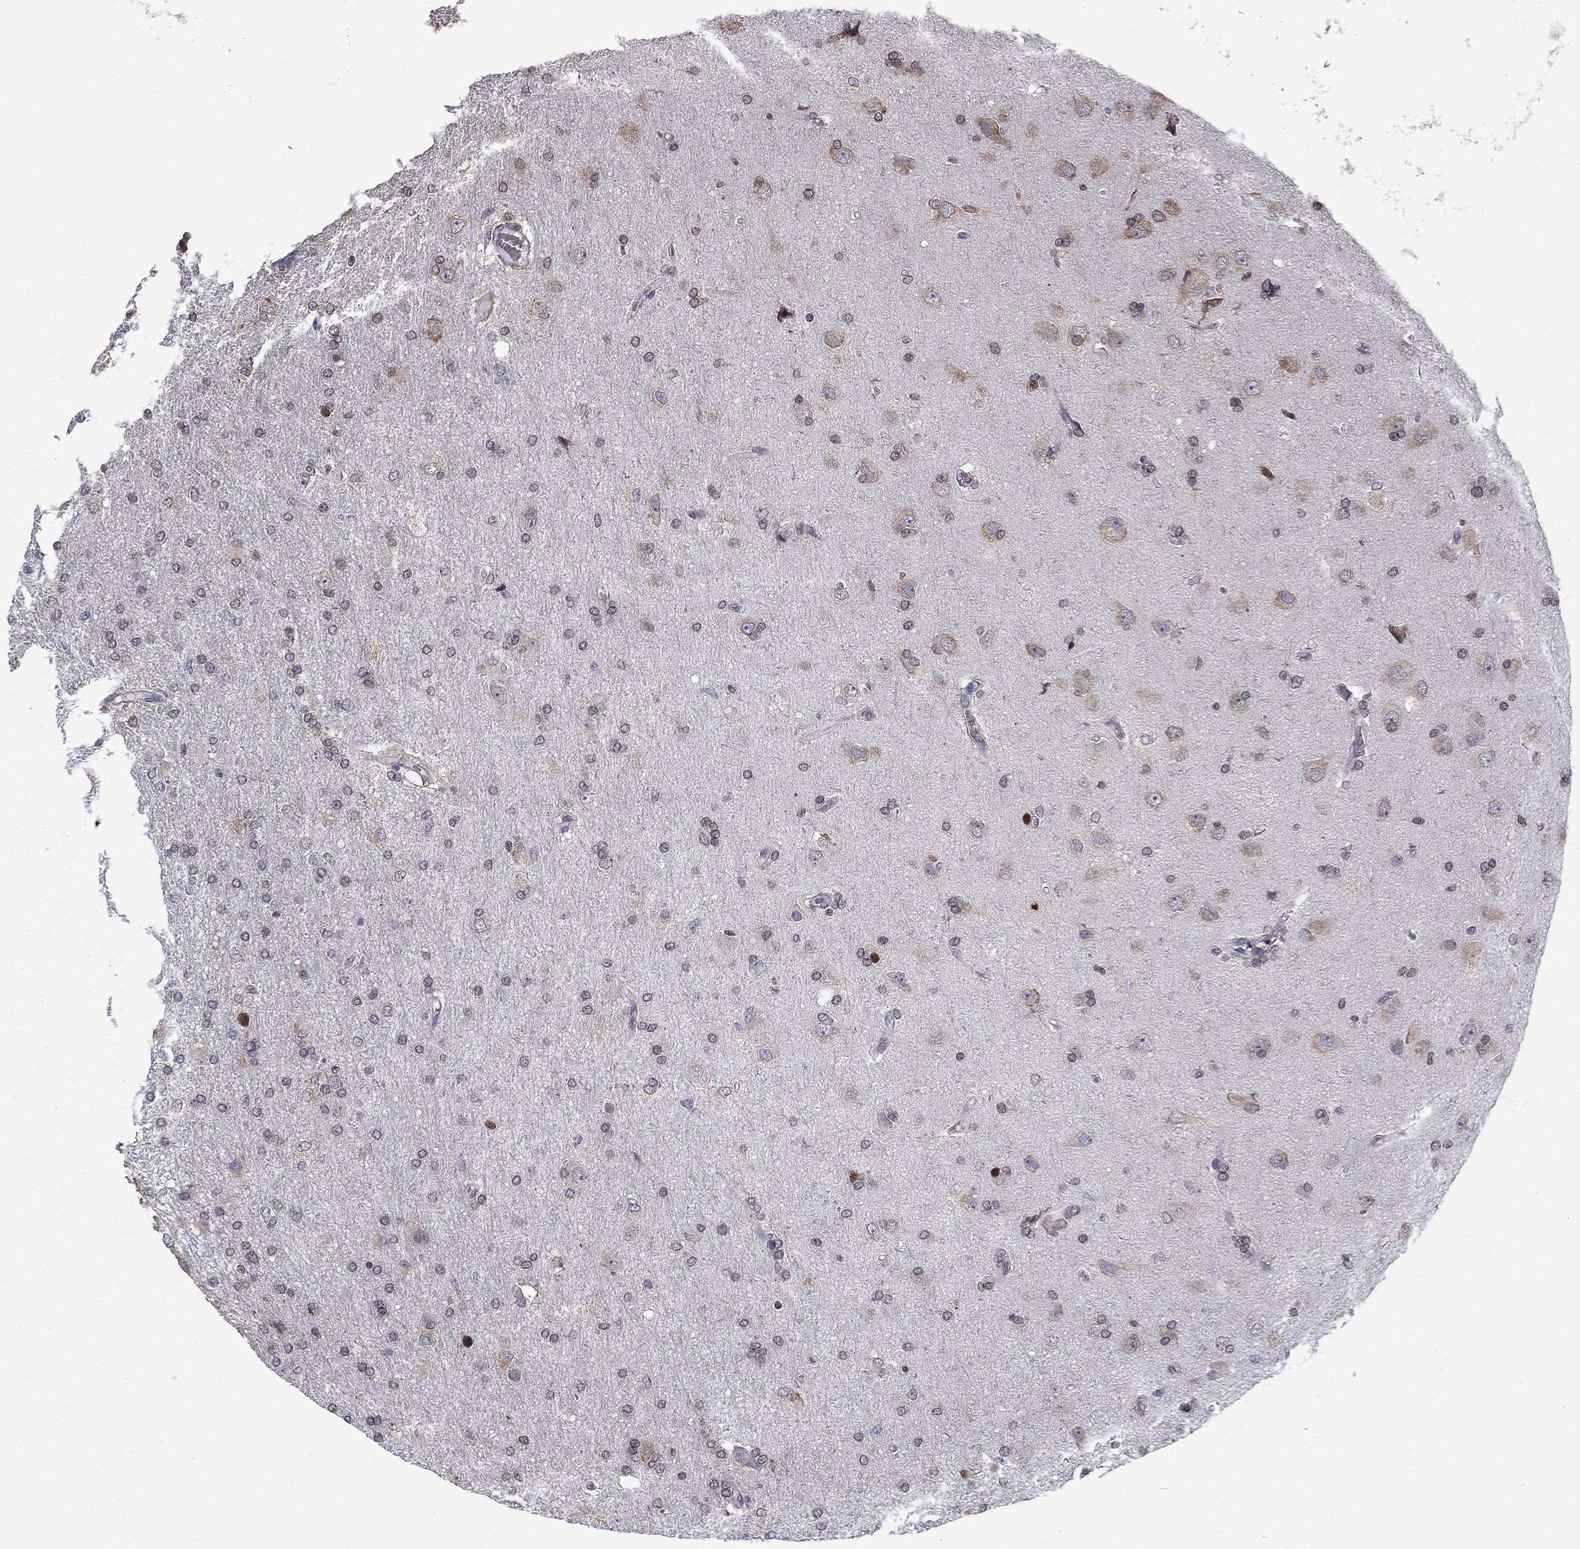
{"staining": {"intensity": "weak", "quantity": "<25%", "location": "cytoplasmic/membranous"}, "tissue": "glioma", "cell_type": "Tumor cells", "image_type": "cancer", "snomed": [{"axis": "morphology", "description": "Glioma, malignant, High grade"}, {"axis": "topography", "description": "Cerebral cortex"}], "caption": "Immunohistochemistry image of glioma stained for a protein (brown), which exhibits no positivity in tumor cells. The staining was performed using DAB to visualize the protein expression in brown, while the nuclei were stained in blue with hematoxylin (Magnification: 20x).", "gene": "HSPB2", "patient": {"sex": "male", "age": 70}}